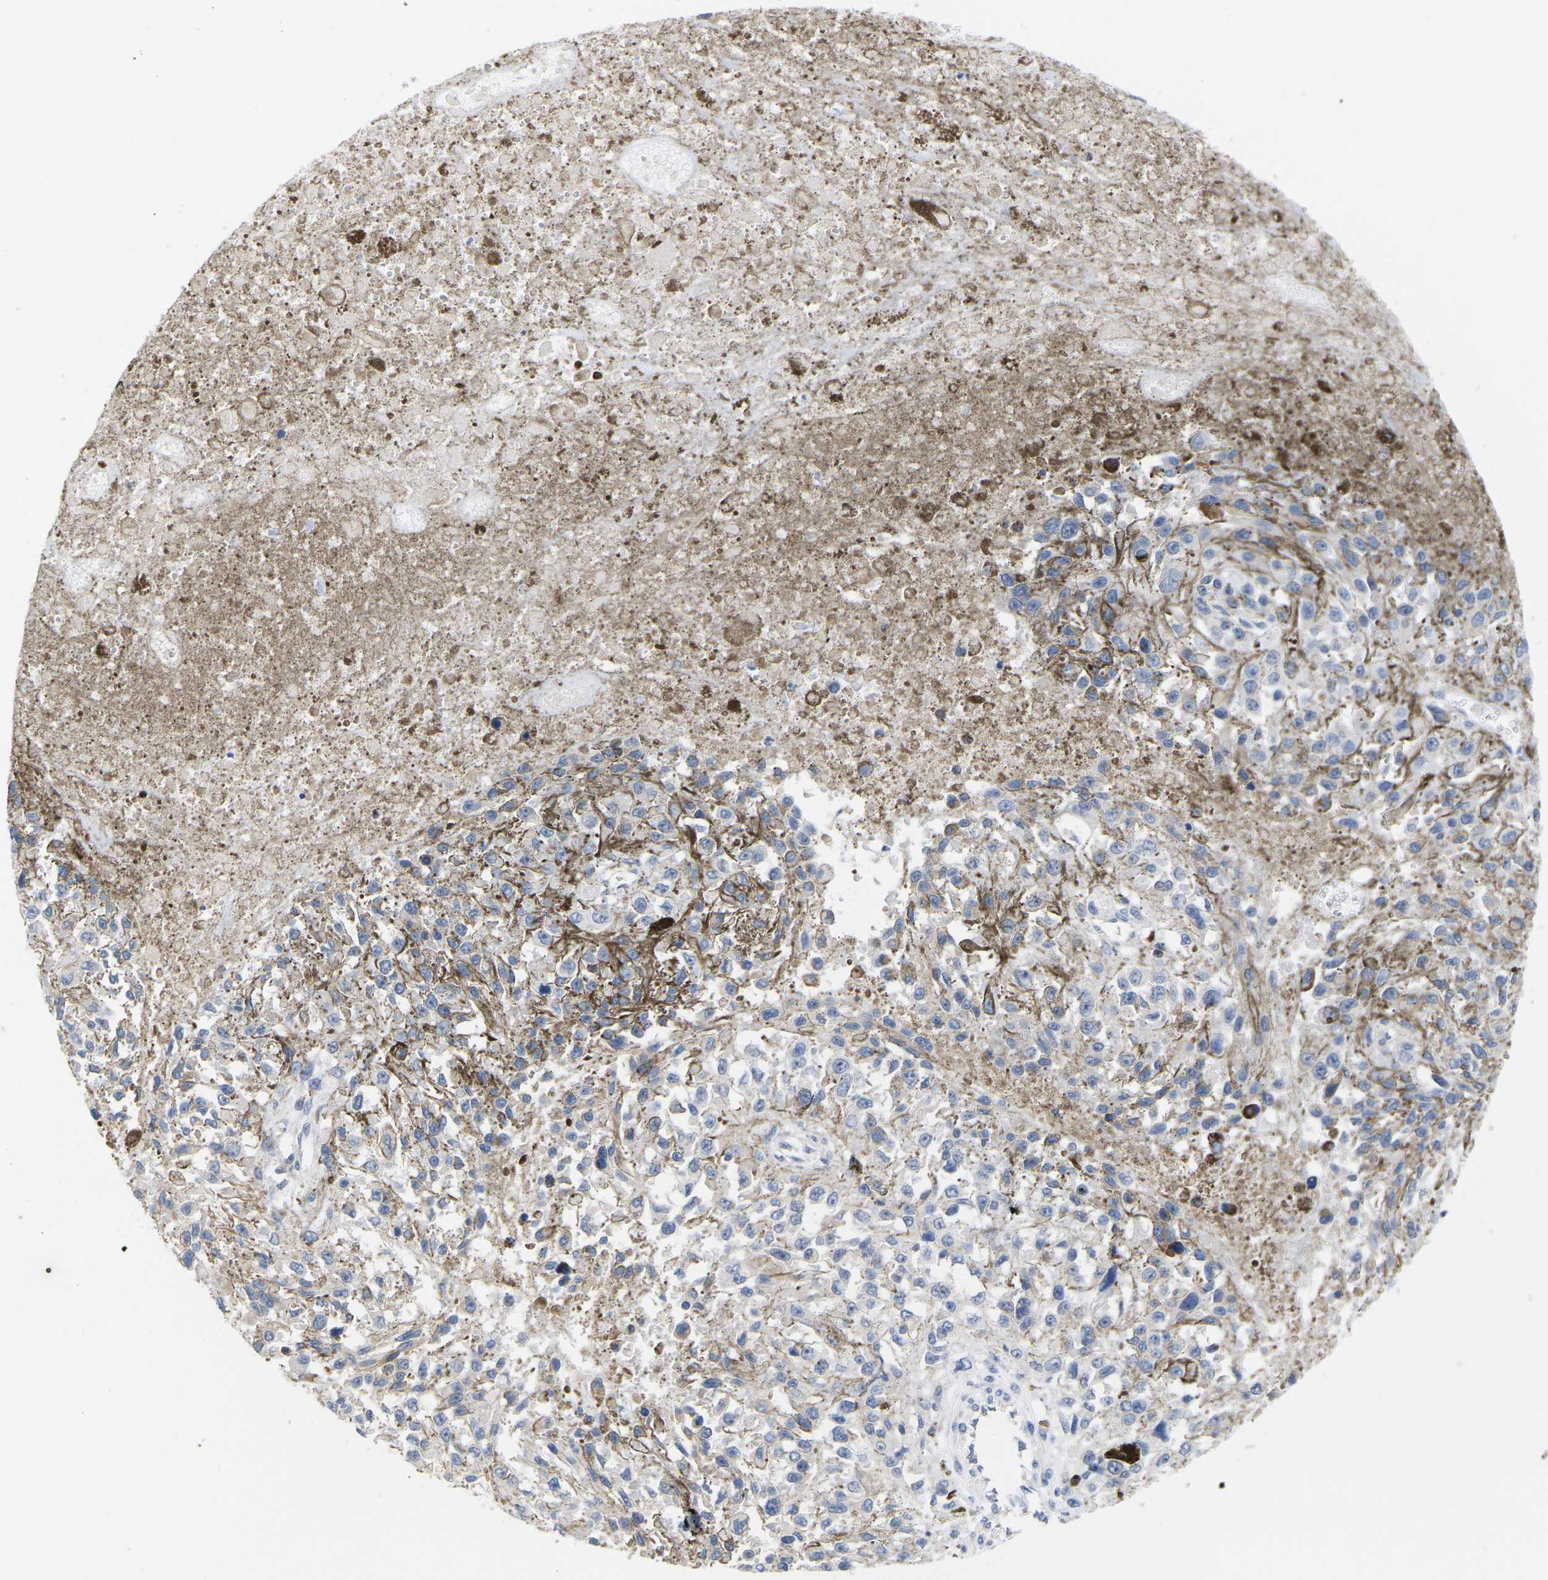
{"staining": {"intensity": "weak", "quantity": "<25%", "location": "cytoplasmic/membranous"}, "tissue": "melanoma", "cell_type": "Tumor cells", "image_type": "cancer", "snomed": [{"axis": "morphology", "description": "Malignant melanoma, Metastatic site"}, {"axis": "topography", "description": "Lymph node"}], "caption": "Immunohistochemistry (IHC) histopathology image of human malignant melanoma (metastatic site) stained for a protein (brown), which demonstrates no staining in tumor cells. (DAB immunohistochemistry (IHC) visualized using brightfield microscopy, high magnification).", "gene": "IKZF1", "patient": {"sex": "male", "age": 59}}